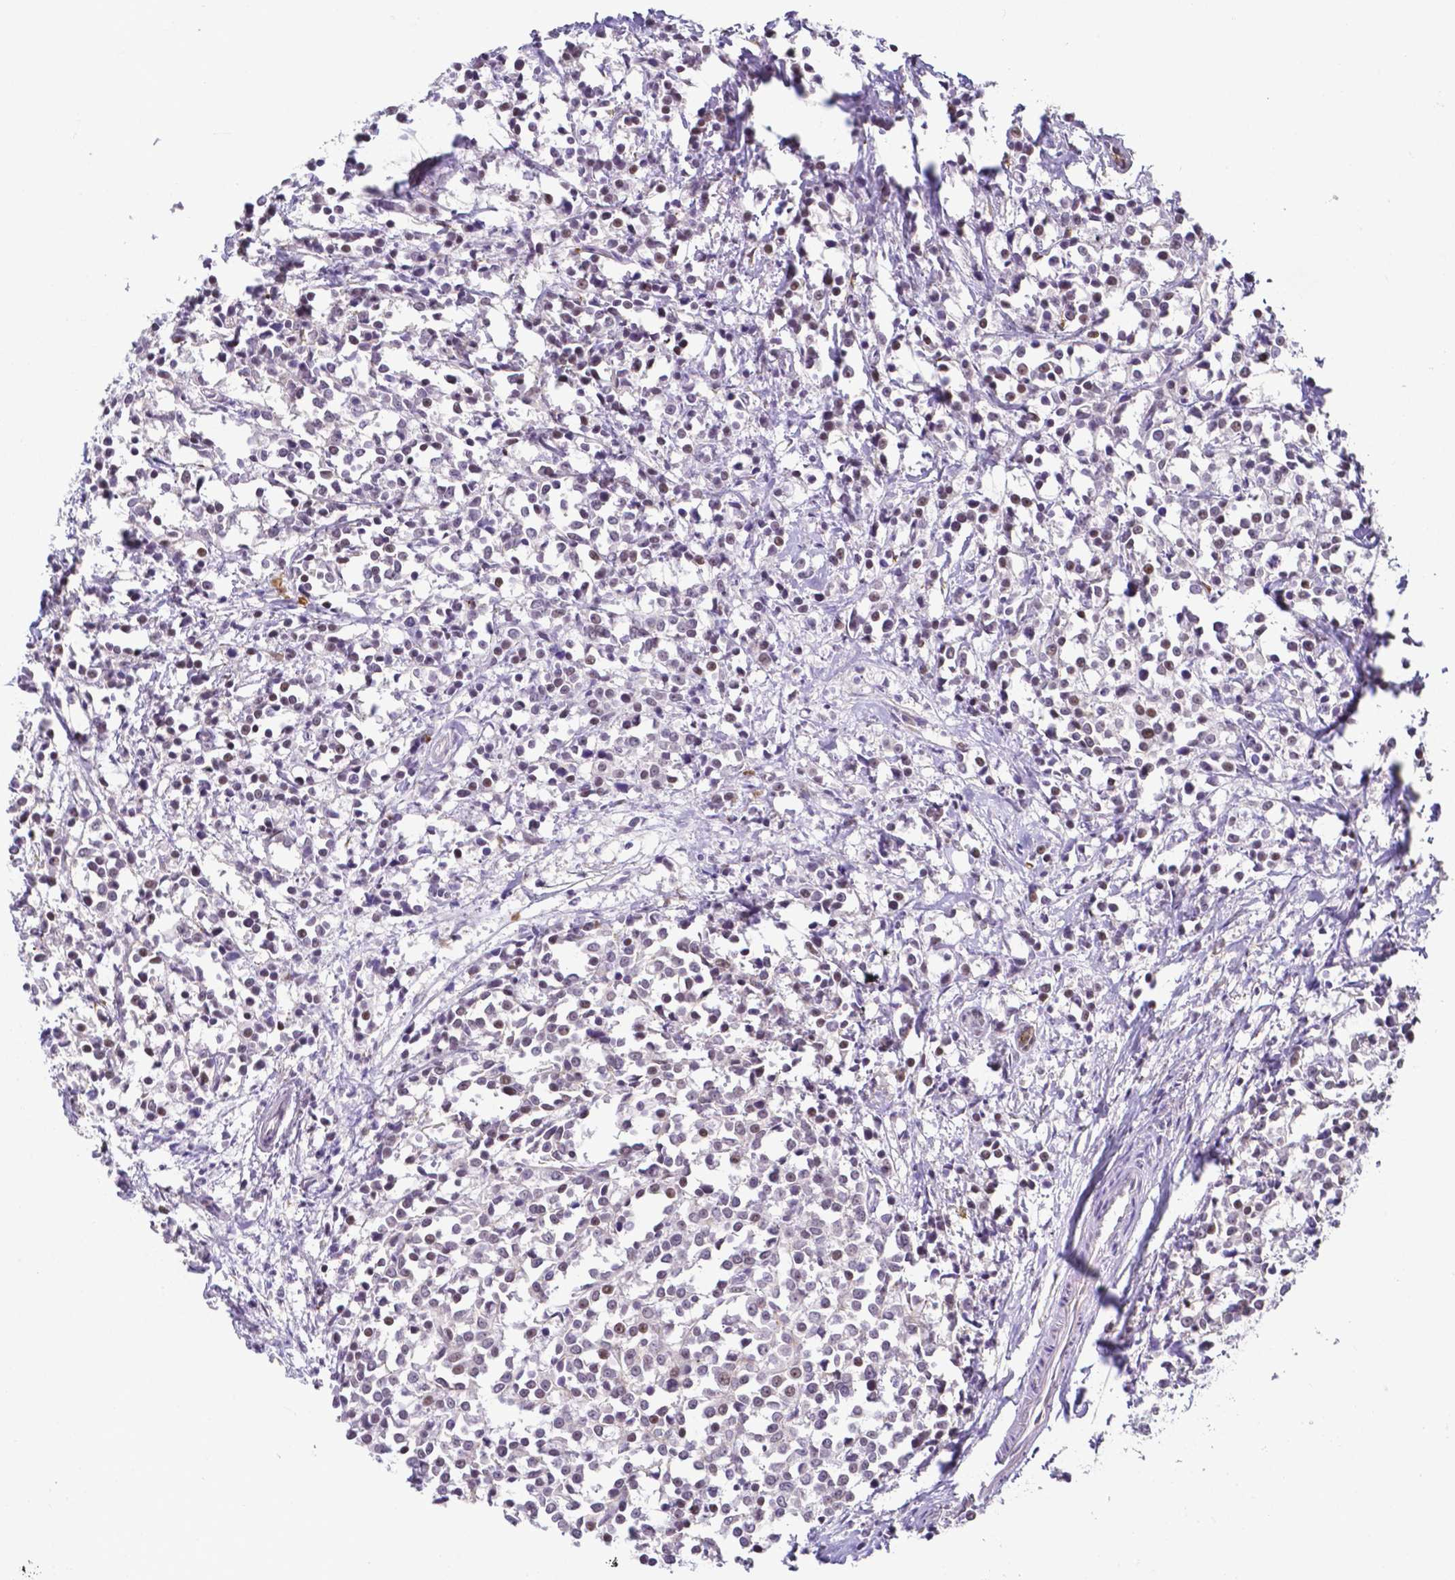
{"staining": {"intensity": "weak", "quantity": "<25%", "location": "nuclear"}, "tissue": "breast cancer", "cell_type": "Tumor cells", "image_type": "cancer", "snomed": [{"axis": "morphology", "description": "Duct carcinoma"}, {"axis": "topography", "description": "Breast"}], "caption": "DAB immunohistochemical staining of breast cancer exhibits no significant staining in tumor cells.", "gene": "FAM83G", "patient": {"sex": "female", "age": 80}}